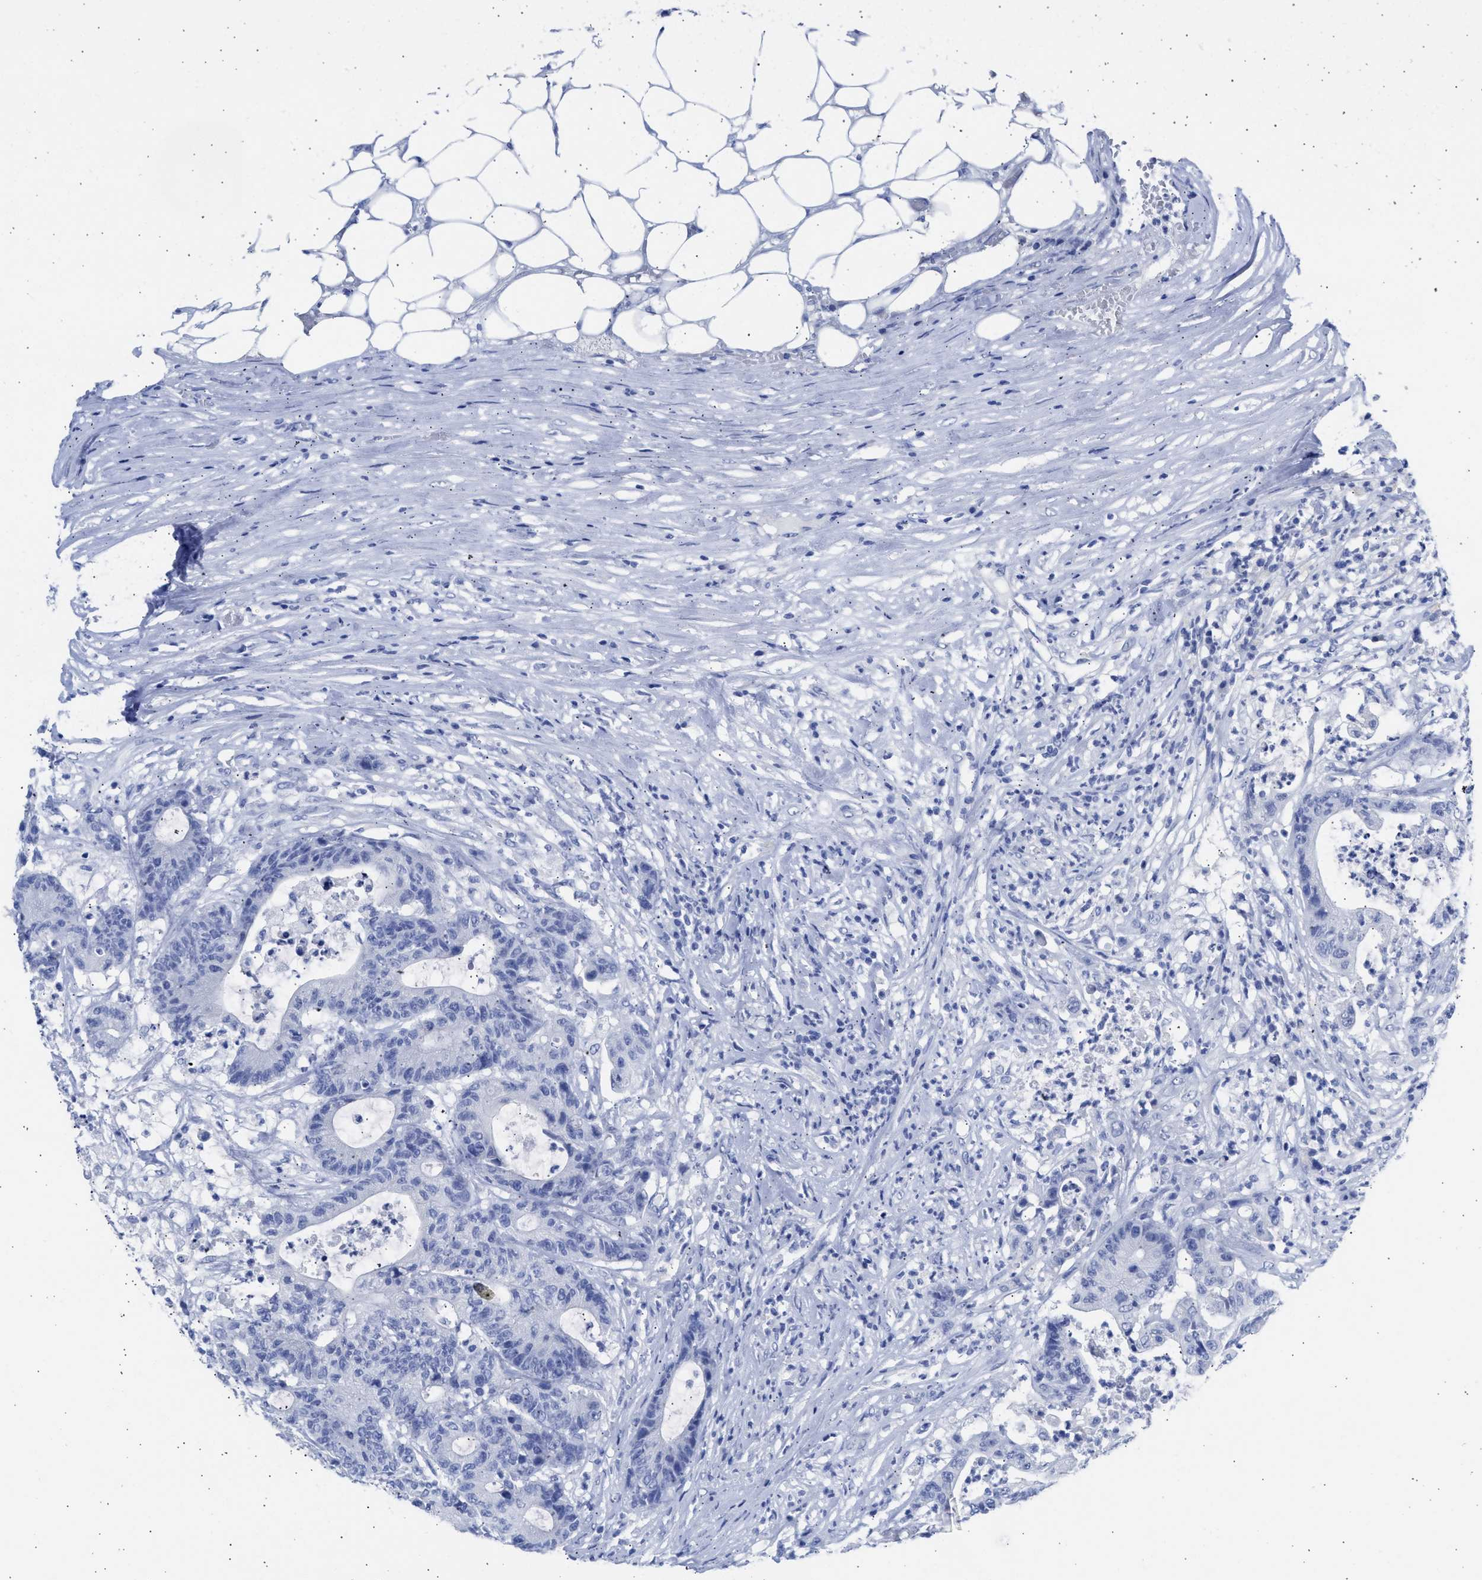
{"staining": {"intensity": "negative", "quantity": "none", "location": "none"}, "tissue": "colorectal cancer", "cell_type": "Tumor cells", "image_type": "cancer", "snomed": [{"axis": "morphology", "description": "Adenocarcinoma, NOS"}, {"axis": "topography", "description": "Colon"}], "caption": "Tumor cells are negative for brown protein staining in adenocarcinoma (colorectal).", "gene": "NCAM1", "patient": {"sex": "female", "age": 84}}